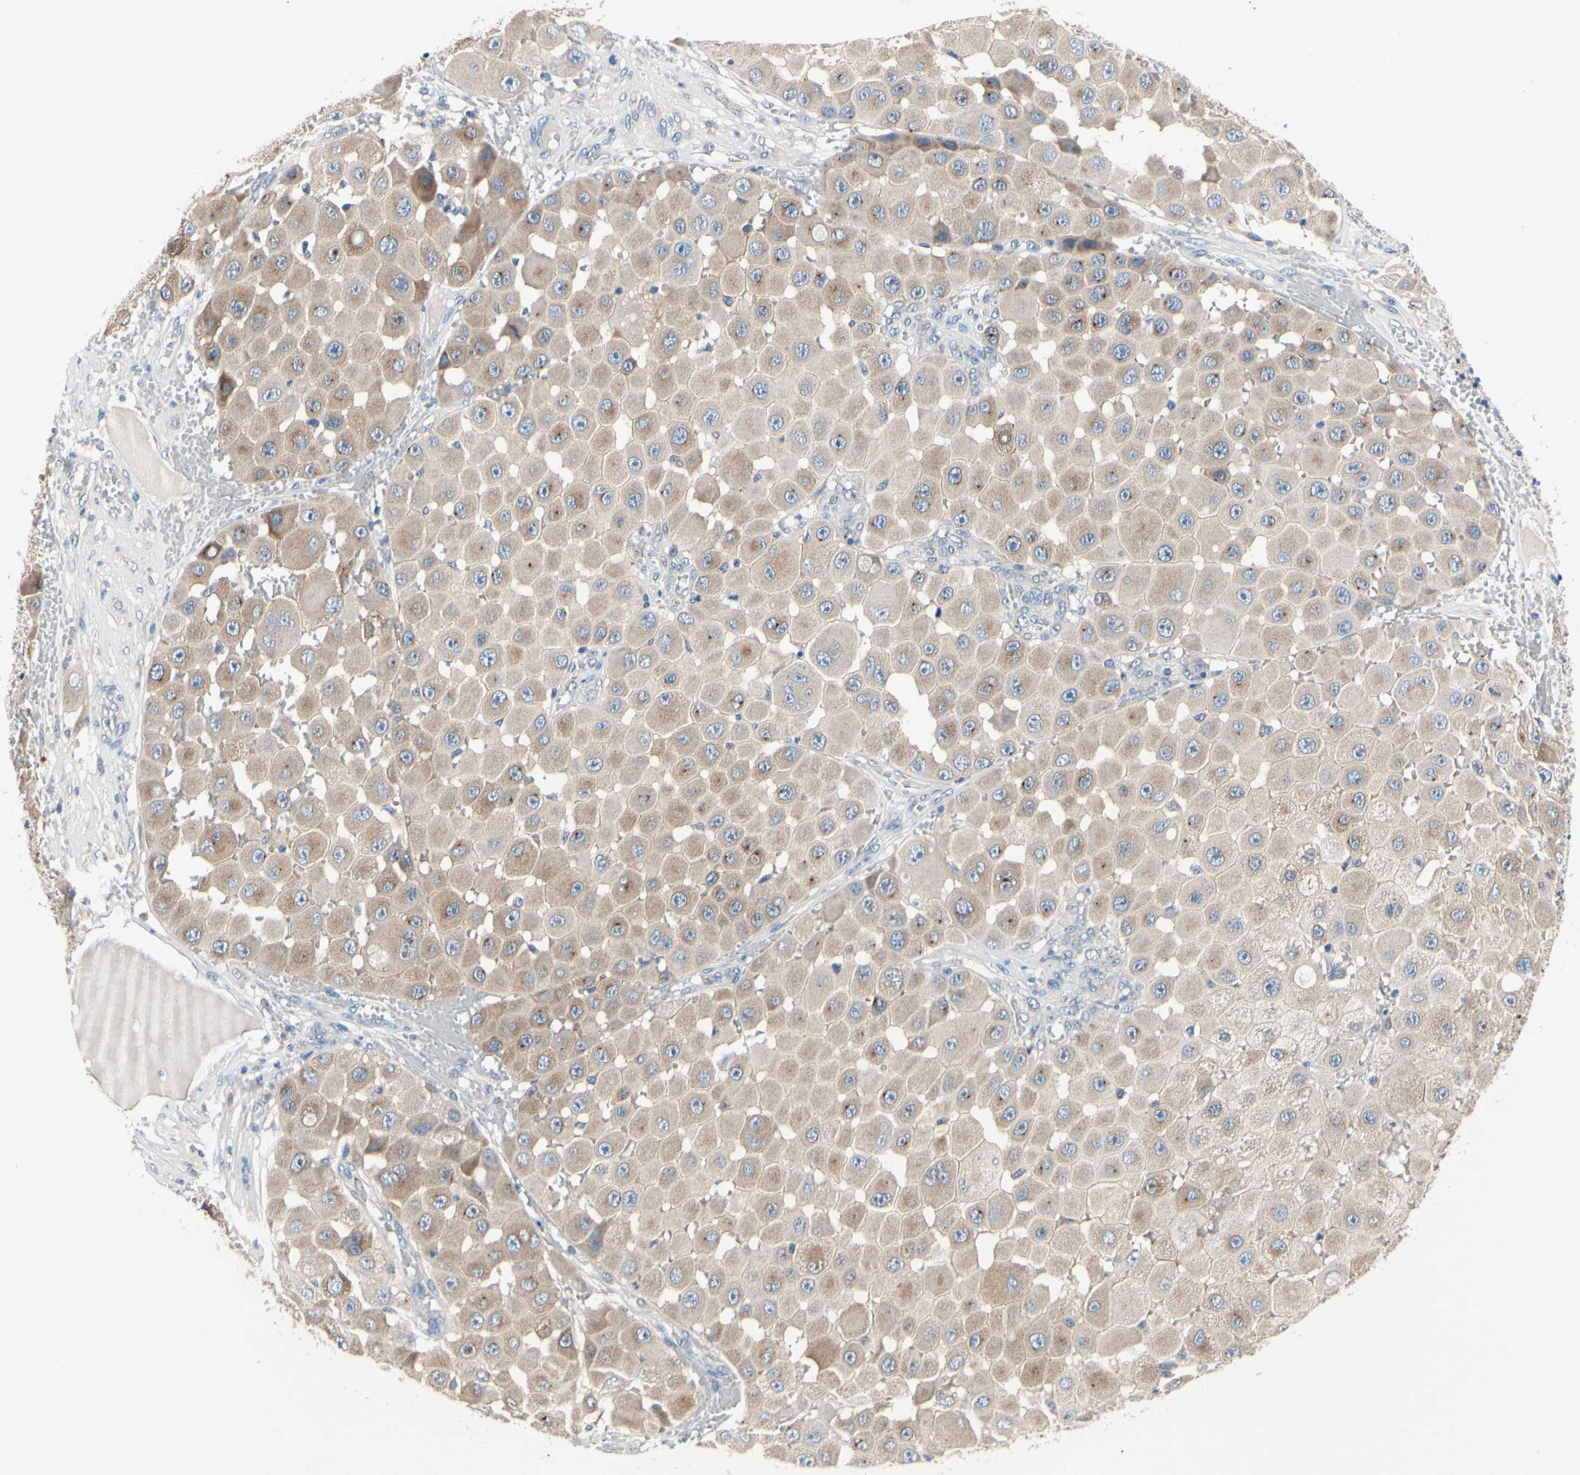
{"staining": {"intensity": "weak", "quantity": ">75%", "location": "cytoplasmic/membranous"}, "tissue": "melanoma", "cell_type": "Tumor cells", "image_type": "cancer", "snomed": [{"axis": "morphology", "description": "Malignant melanoma, NOS"}, {"axis": "topography", "description": "Skin"}], "caption": "Brown immunohistochemical staining in human melanoma exhibits weak cytoplasmic/membranous staining in approximately >75% of tumor cells. The staining was performed using DAB, with brown indicating positive protein expression. Nuclei are stained blue with hematoxylin.", "gene": "PRKAR2B", "patient": {"sex": "female", "age": 81}}